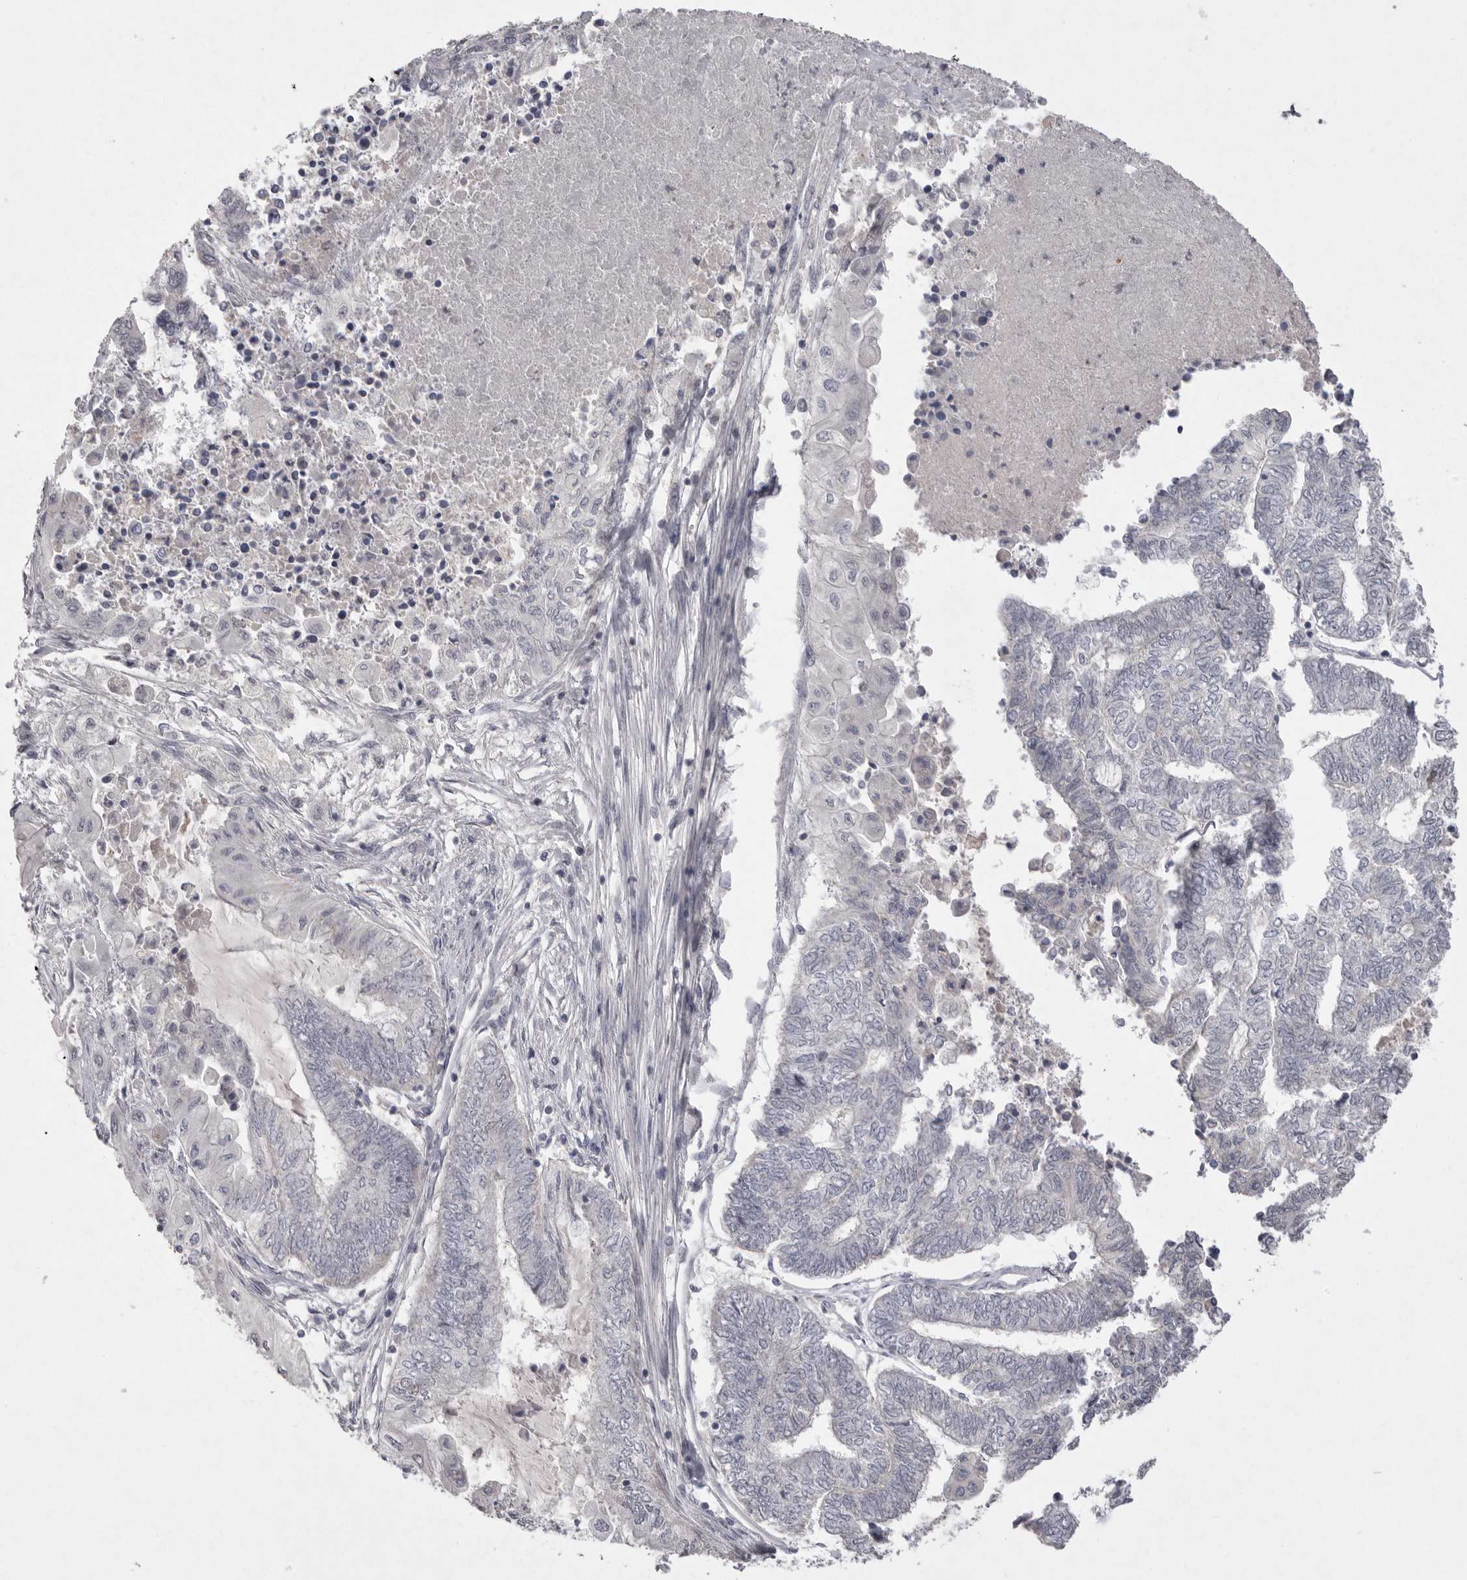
{"staining": {"intensity": "negative", "quantity": "none", "location": "none"}, "tissue": "endometrial cancer", "cell_type": "Tumor cells", "image_type": "cancer", "snomed": [{"axis": "morphology", "description": "Adenocarcinoma, NOS"}, {"axis": "topography", "description": "Uterus"}, {"axis": "topography", "description": "Endometrium"}], "caption": "The micrograph reveals no staining of tumor cells in endometrial cancer (adenocarcinoma). Brightfield microscopy of IHC stained with DAB (brown) and hematoxylin (blue), captured at high magnification.", "gene": "VANGL2", "patient": {"sex": "female", "age": 70}}